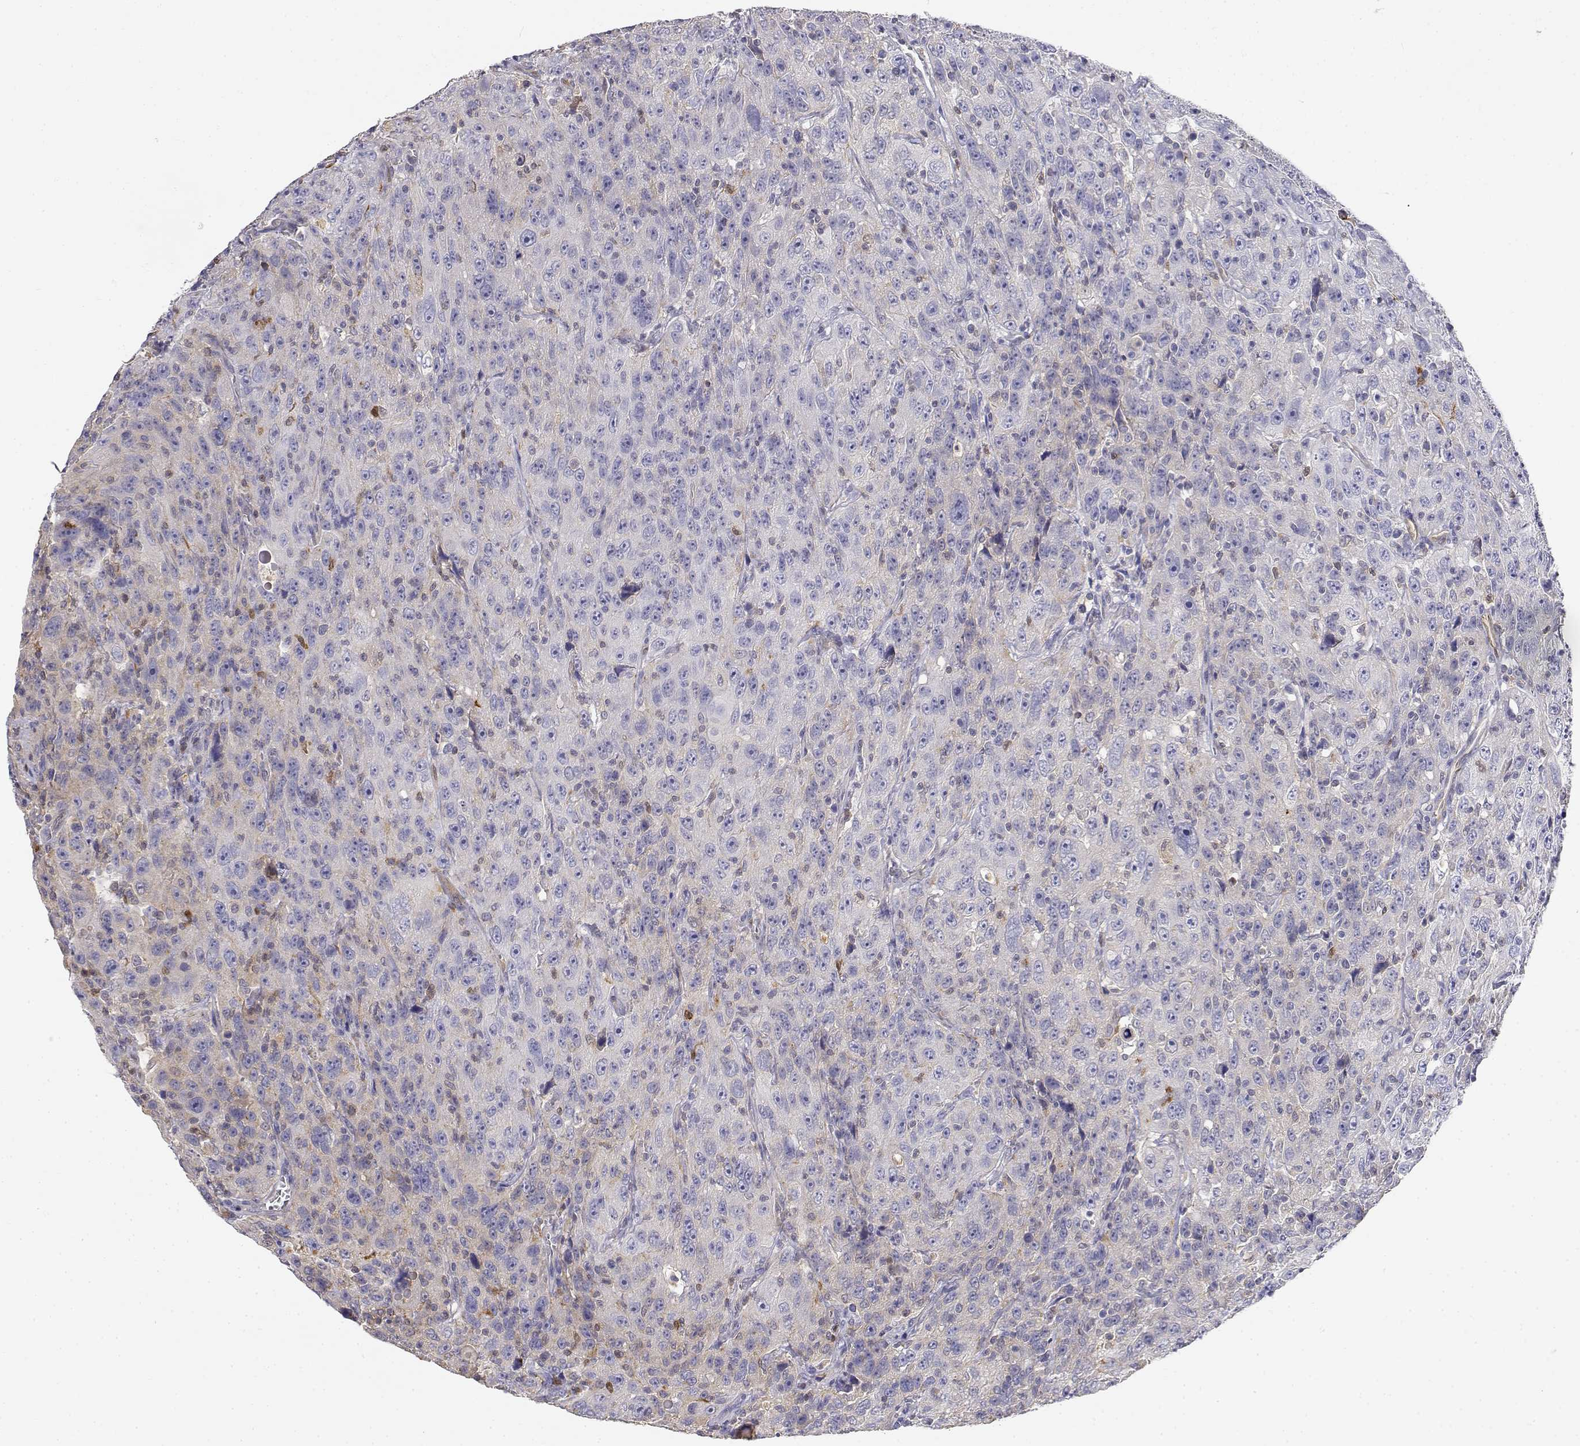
{"staining": {"intensity": "negative", "quantity": "none", "location": "none"}, "tissue": "urothelial cancer", "cell_type": "Tumor cells", "image_type": "cancer", "snomed": [{"axis": "morphology", "description": "Urothelial carcinoma, NOS"}, {"axis": "morphology", "description": "Urothelial carcinoma, High grade"}, {"axis": "topography", "description": "Urinary bladder"}], "caption": "A histopathology image of human urothelial cancer is negative for staining in tumor cells.", "gene": "ADA", "patient": {"sex": "female", "age": 73}}